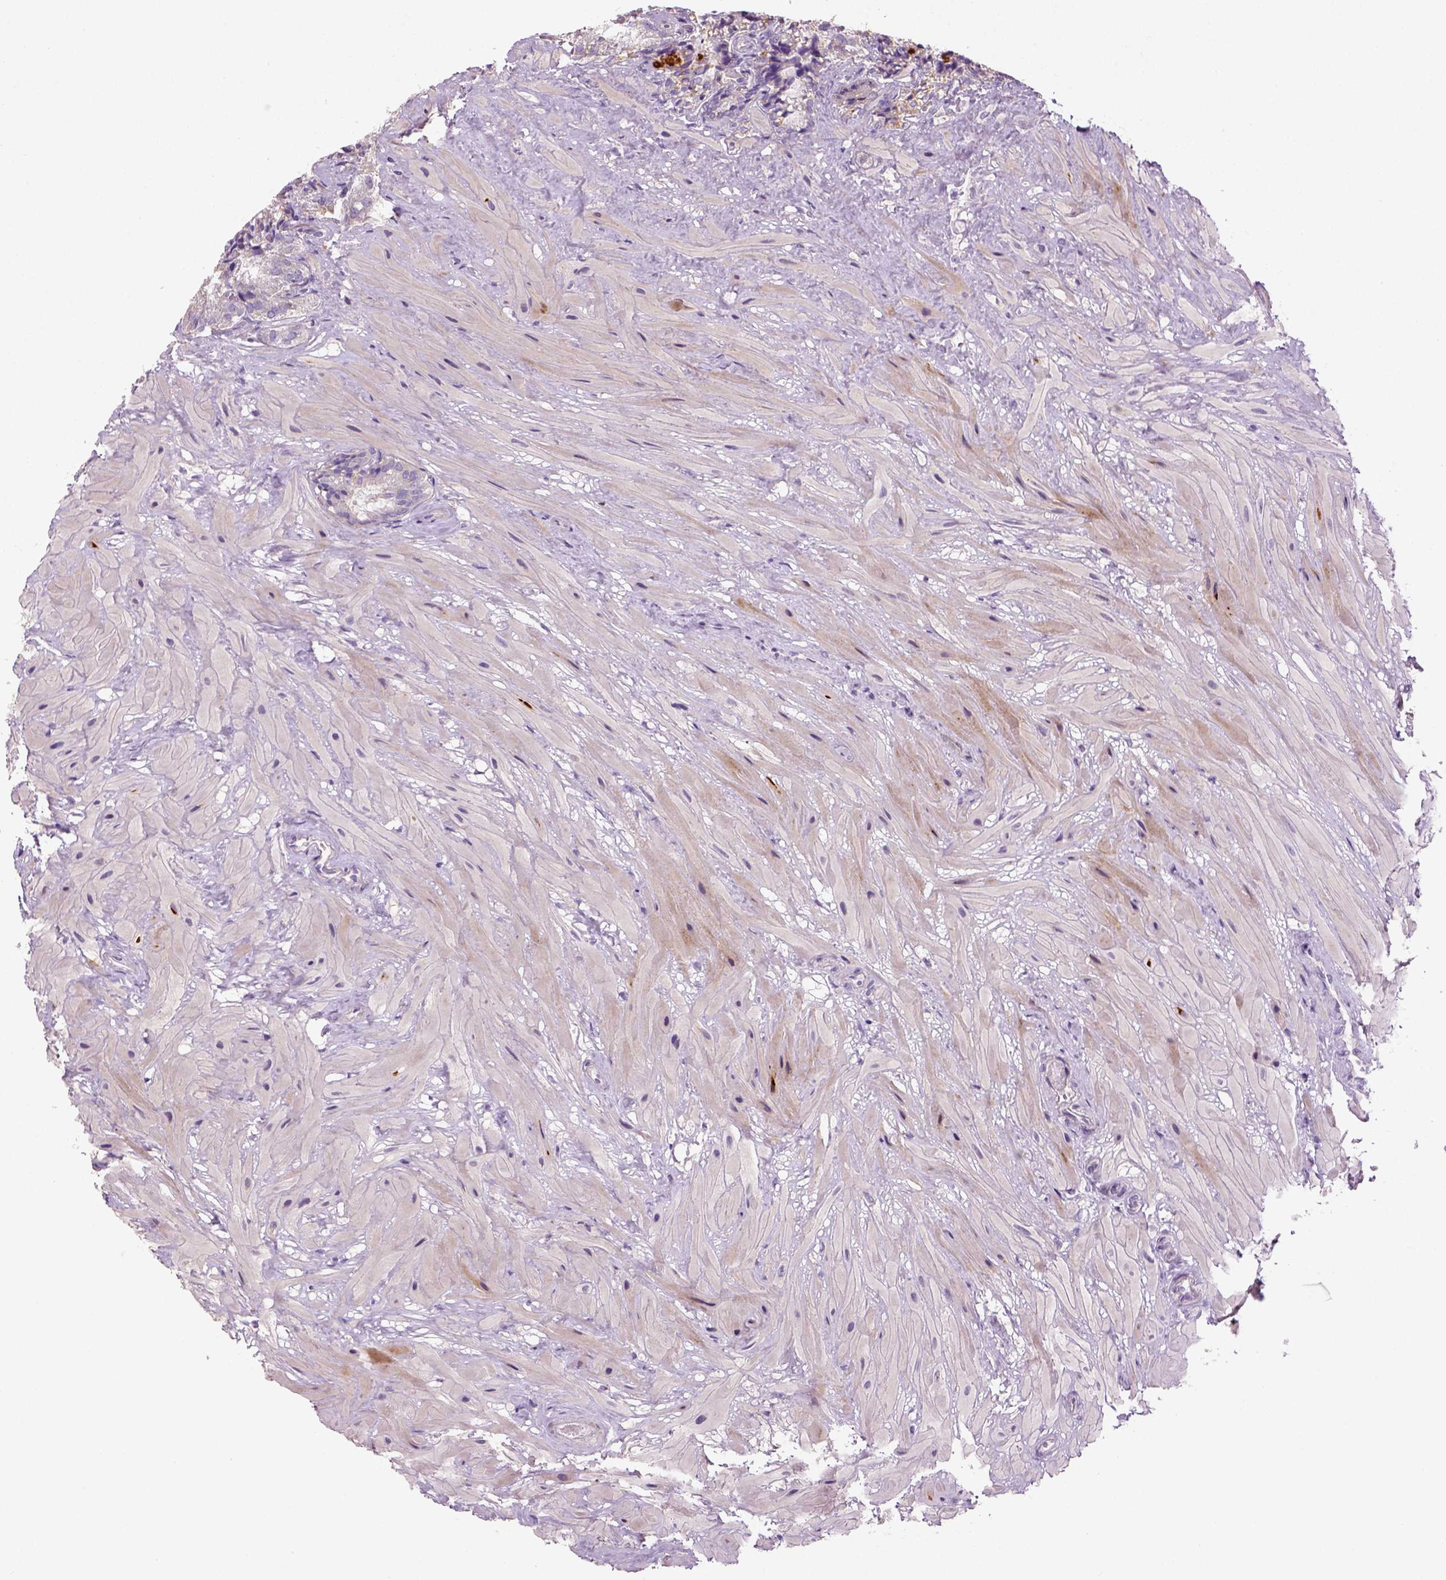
{"staining": {"intensity": "negative", "quantity": "none", "location": "none"}, "tissue": "seminal vesicle", "cell_type": "Glandular cells", "image_type": "normal", "snomed": [{"axis": "morphology", "description": "Normal tissue, NOS"}, {"axis": "topography", "description": "Seminal veicle"}], "caption": "This is an immunohistochemistry (IHC) photomicrograph of normal human seminal vesicle. There is no expression in glandular cells.", "gene": "NUDT6", "patient": {"sex": "male", "age": 57}}